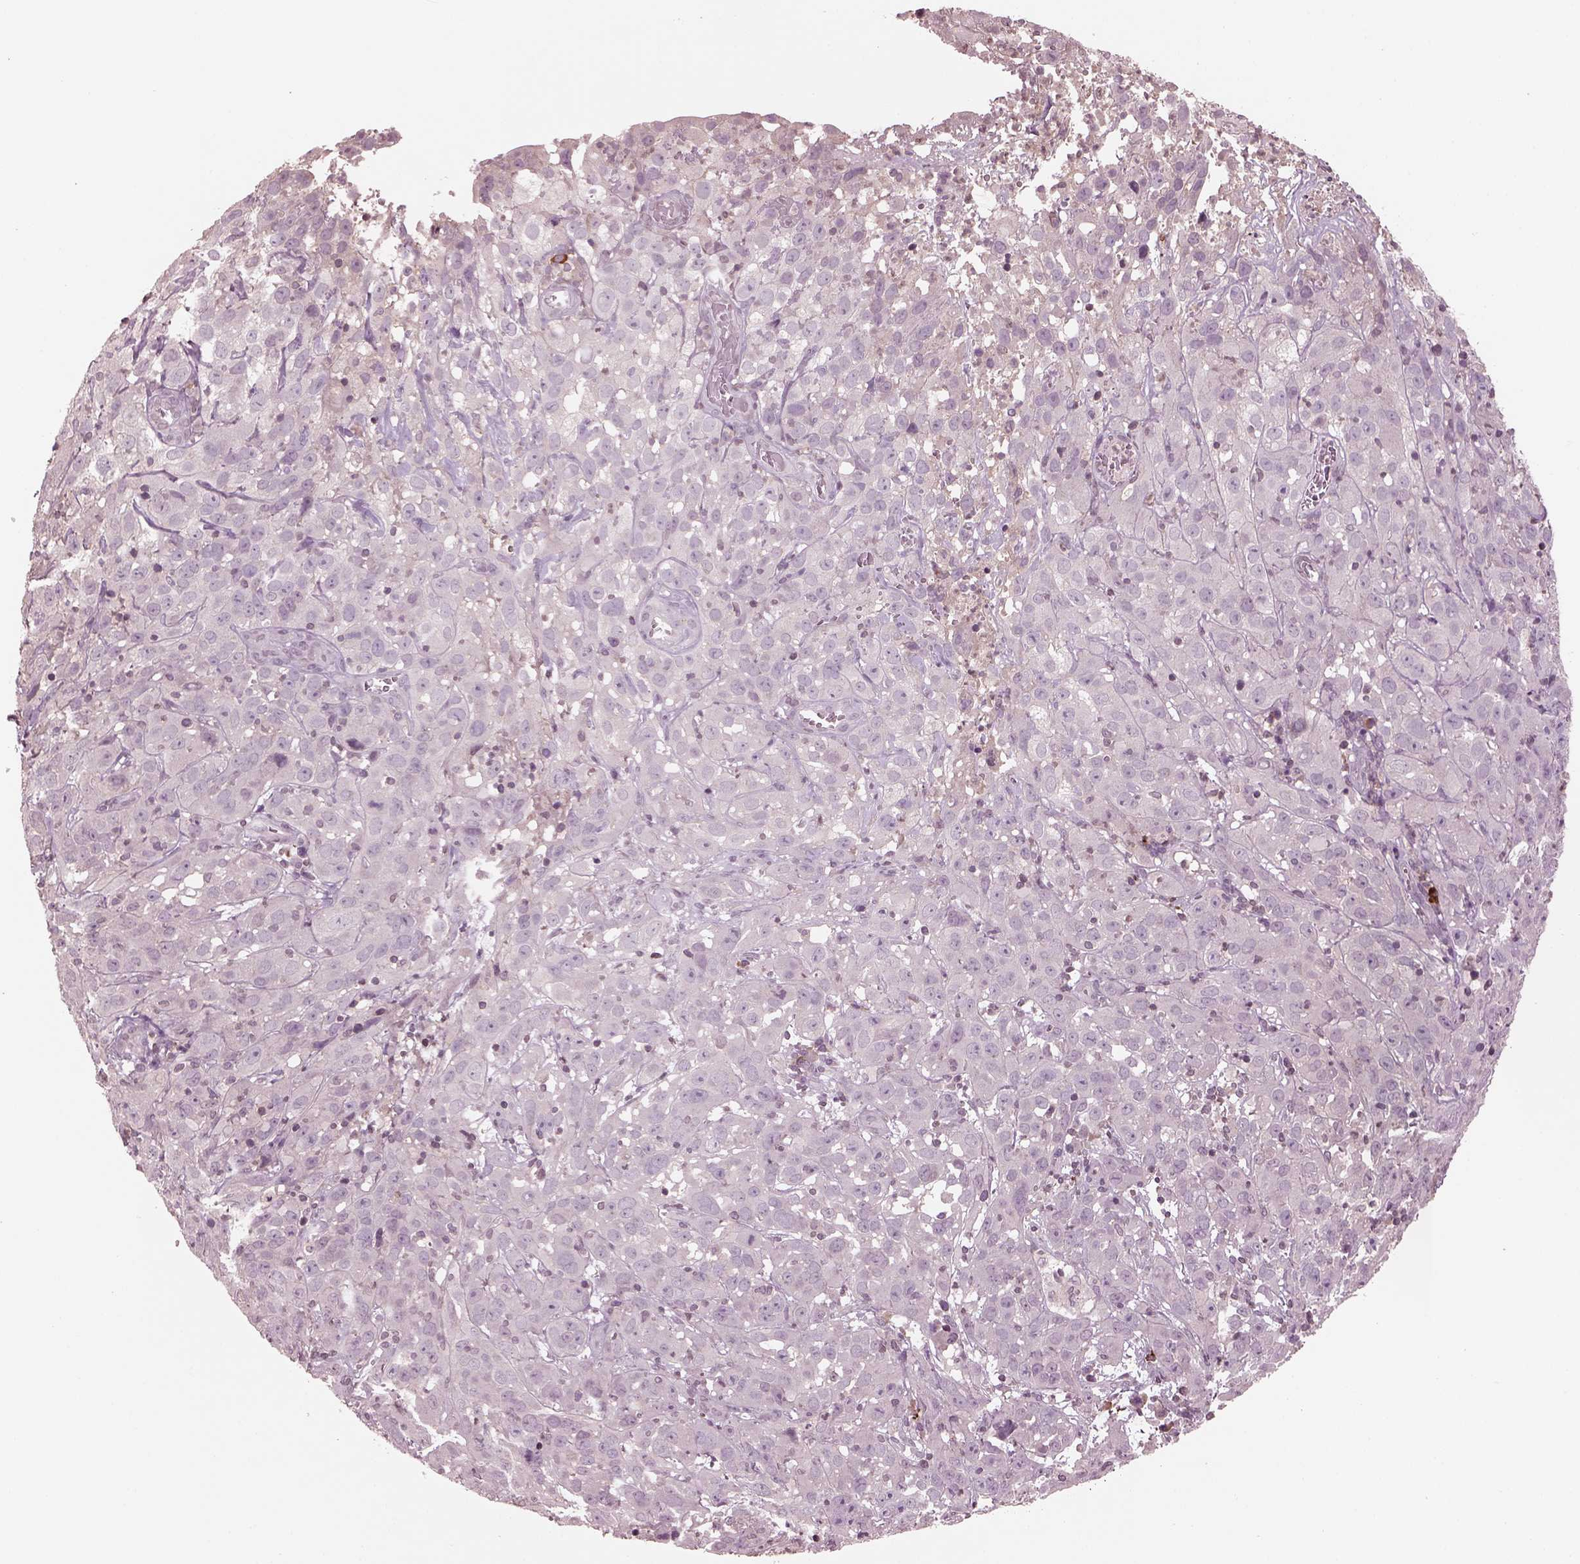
{"staining": {"intensity": "negative", "quantity": "none", "location": "none"}, "tissue": "cervical cancer", "cell_type": "Tumor cells", "image_type": "cancer", "snomed": [{"axis": "morphology", "description": "Squamous cell carcinoma, NOS"}, {"axis": "topography", "description": "Cervix"}], "caption": "Tumor cells show no significant positivity in squamous cell carcinoma (cervical).", "gene": "PTX4", "patient": {"sex": "female", "age": 32}}